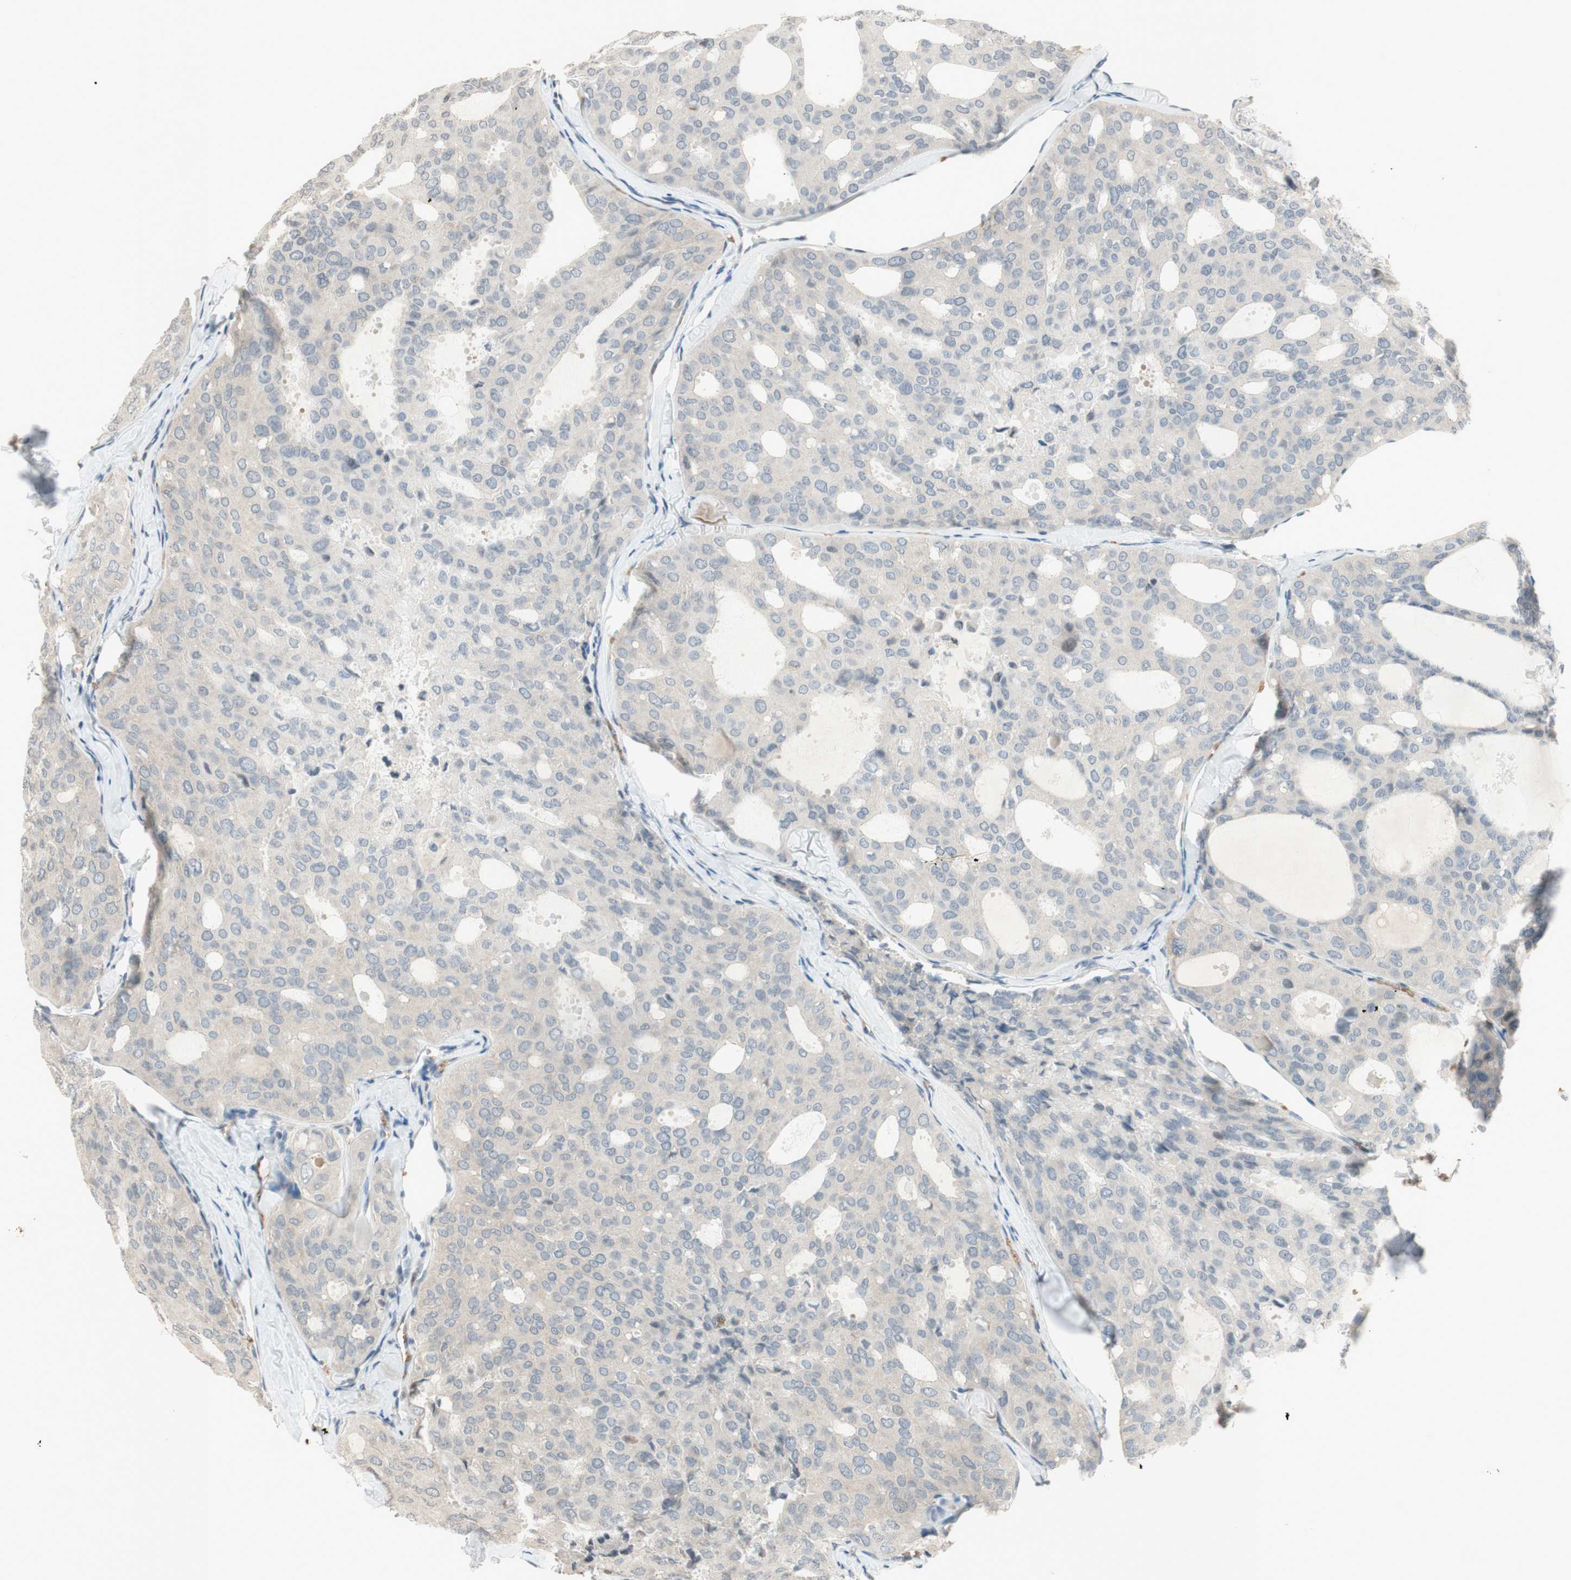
{"staining": {"intensity": "negative", "quantity": "none", "location": "none"}, "tissue": "thyroid cancer", "cell_type": "Tumor cells", "image_type": "cancer", "snomed": [{"axis": "morphology", "description": "Follicular adenoma carcinoma, NOS"}, {"axis": "topography", "description": "Thyroid gland"}], "caption": "IHC histopathology image of neoplastic tissue: follicular adenoma carcinoma (thyroid) stained with DAB exhibits no significant protein expression in tumor cells.", "gene": "GYPC", "patient": {"sex": "male", "age": 75}}